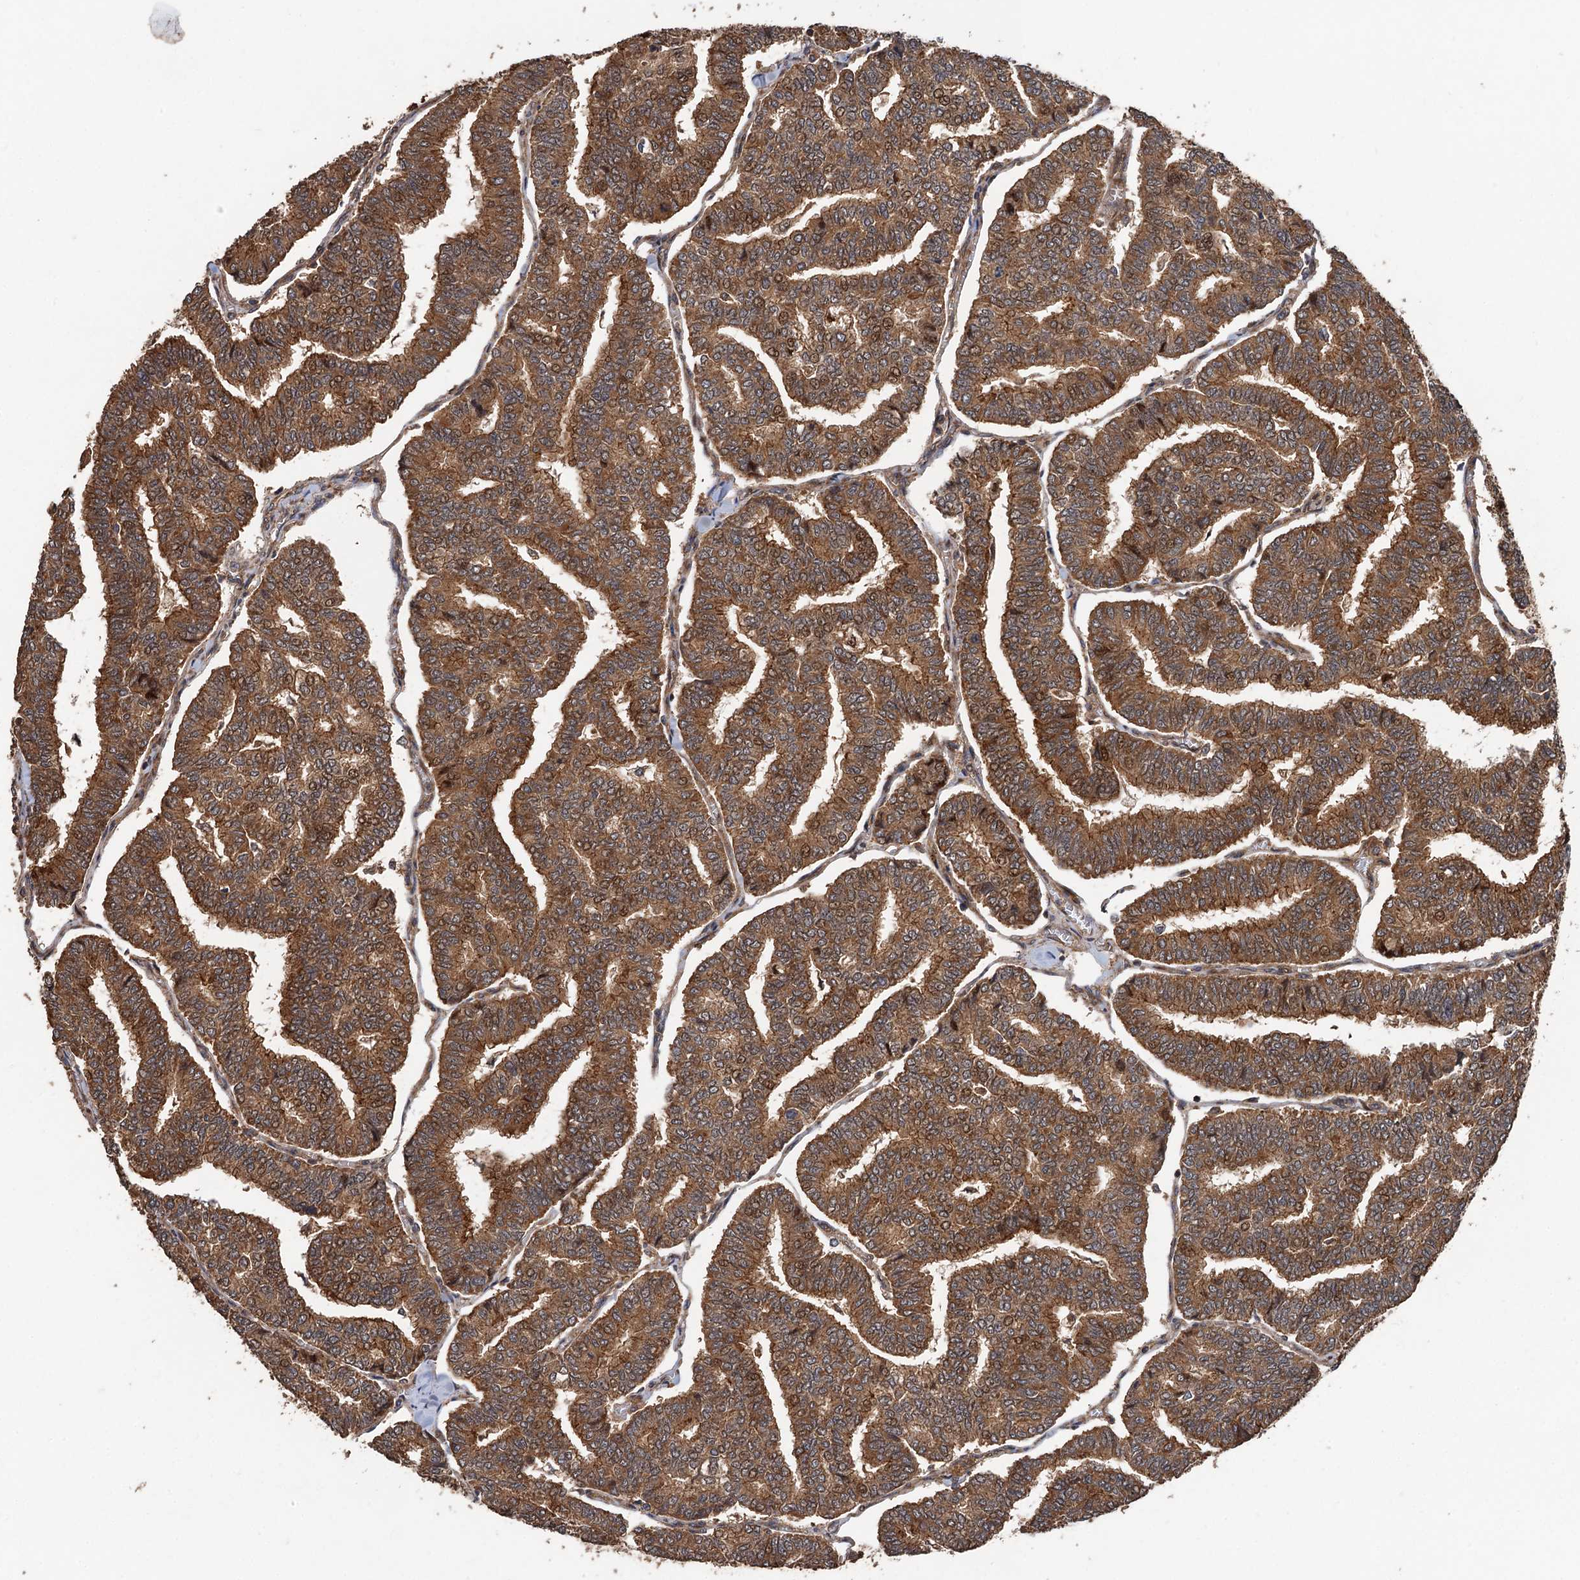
{"staining": {"intensity": "moderate", "quantity": ">75%", "location": "cytoplasmic/membranous"}, "tissue": "thyroid cancer", "cell_type": "Tumor cells", "image_type": "cancer", "snomed": [{"axis": "morphology", "description": "Papillary adenocarcinoma, NOS"}, {"axis": "topography", "description": "Thyroid gland"}], "caption": "The image shows a brown stain indicating the presence of a protein in the cytoplasmic/membranous of tumor cells in thyroid papillary adenocarcinoma.", "gene": "TMEM39B", "patient": {"sex": "female", "age": 35}}